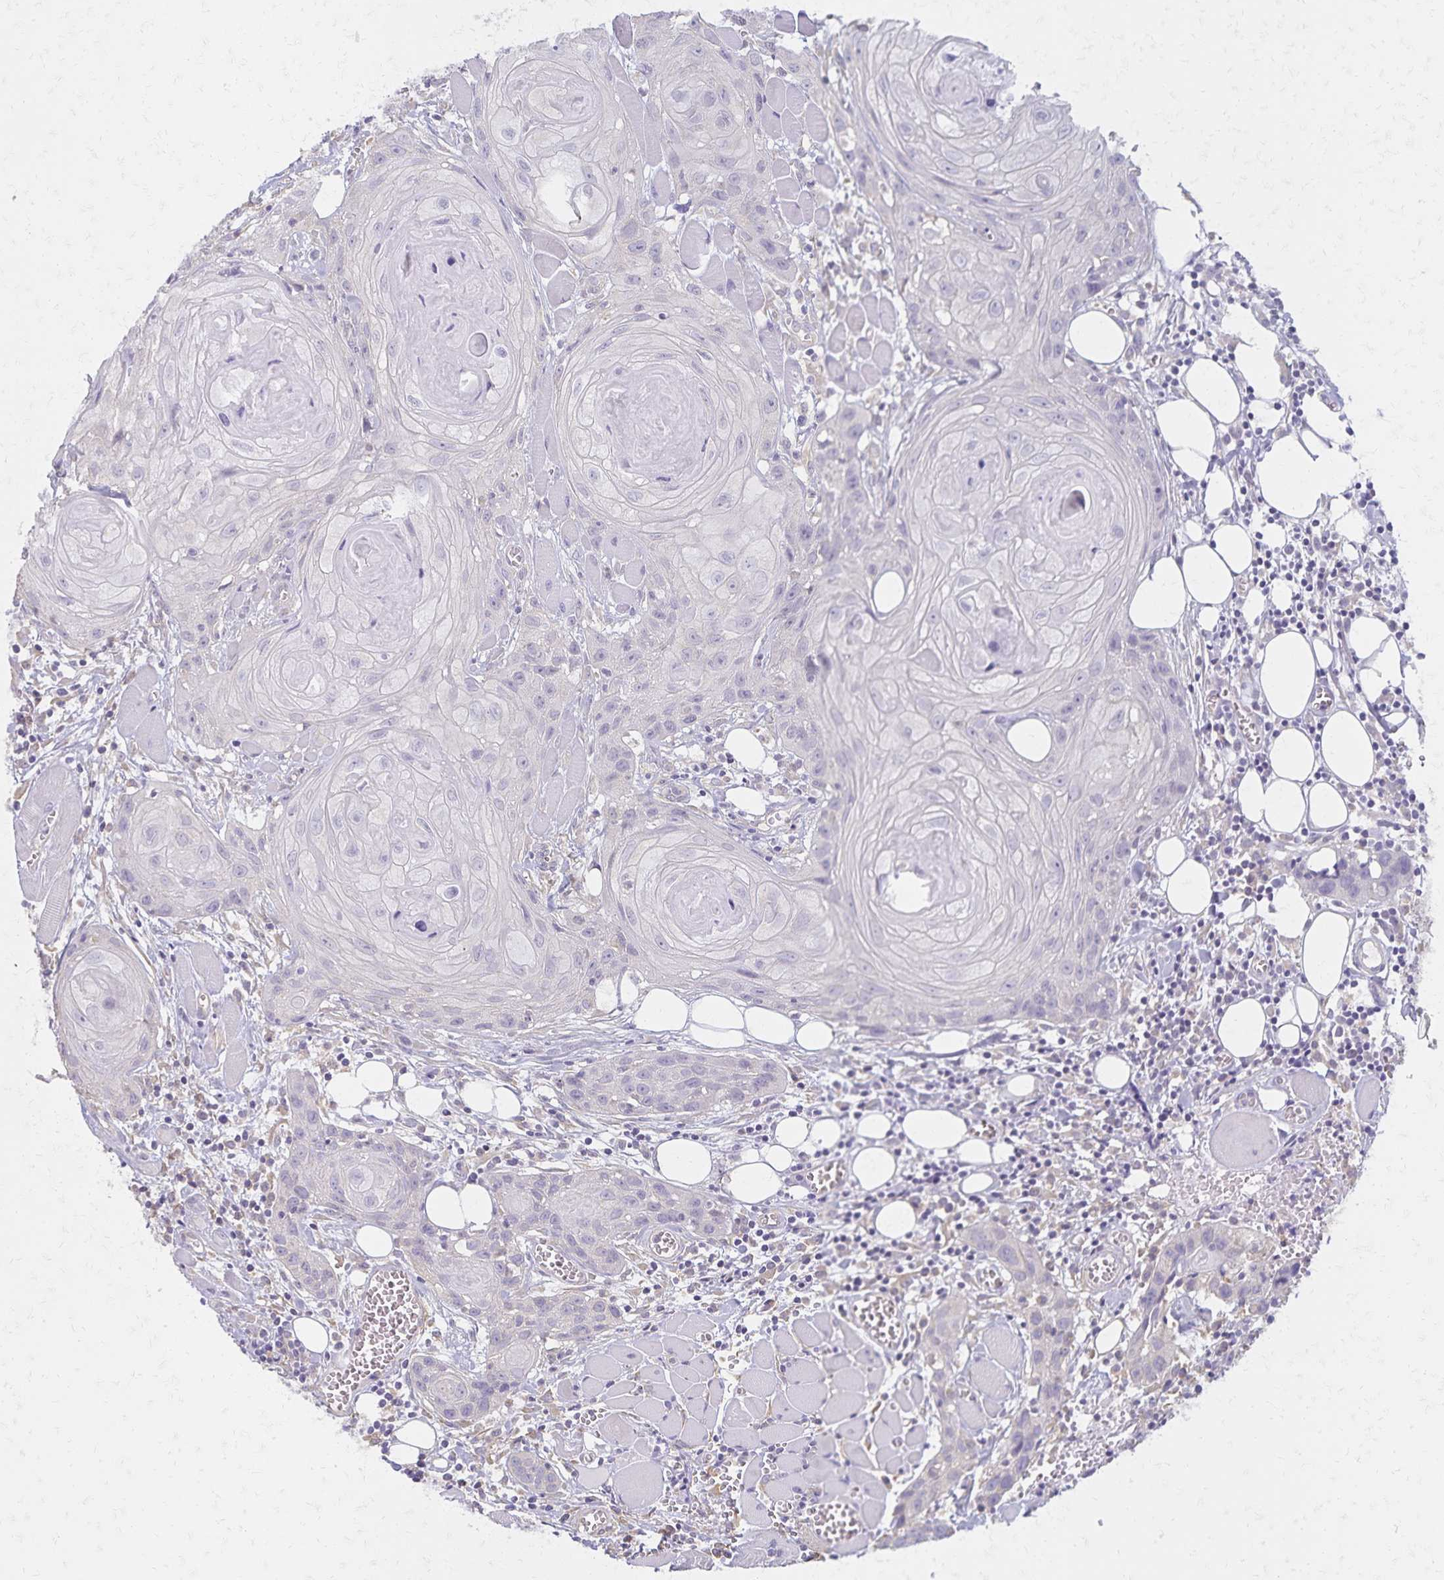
{"staining": {"intensity": "negative", "quantity": "none", "location": "none"}, "tissue": "head and neck cancer", "cell_type": "Tumor cells", "image_type": "cancer", "snomed": [{"axis": "morphology", "description": "Squamous cell carcinoma, NOS"}, {"axis": "topography", "description": "Oral tissue"}, {"axis": "topography", "description": "Head-Neck"}], "caption": "Immunohistochemistry (IHC) of squamous cell carcinoma (head and neck) exhibits no expression in tumor cells.", "gene": "KISS1", "patient": {"sex": "male", "age": 58}}